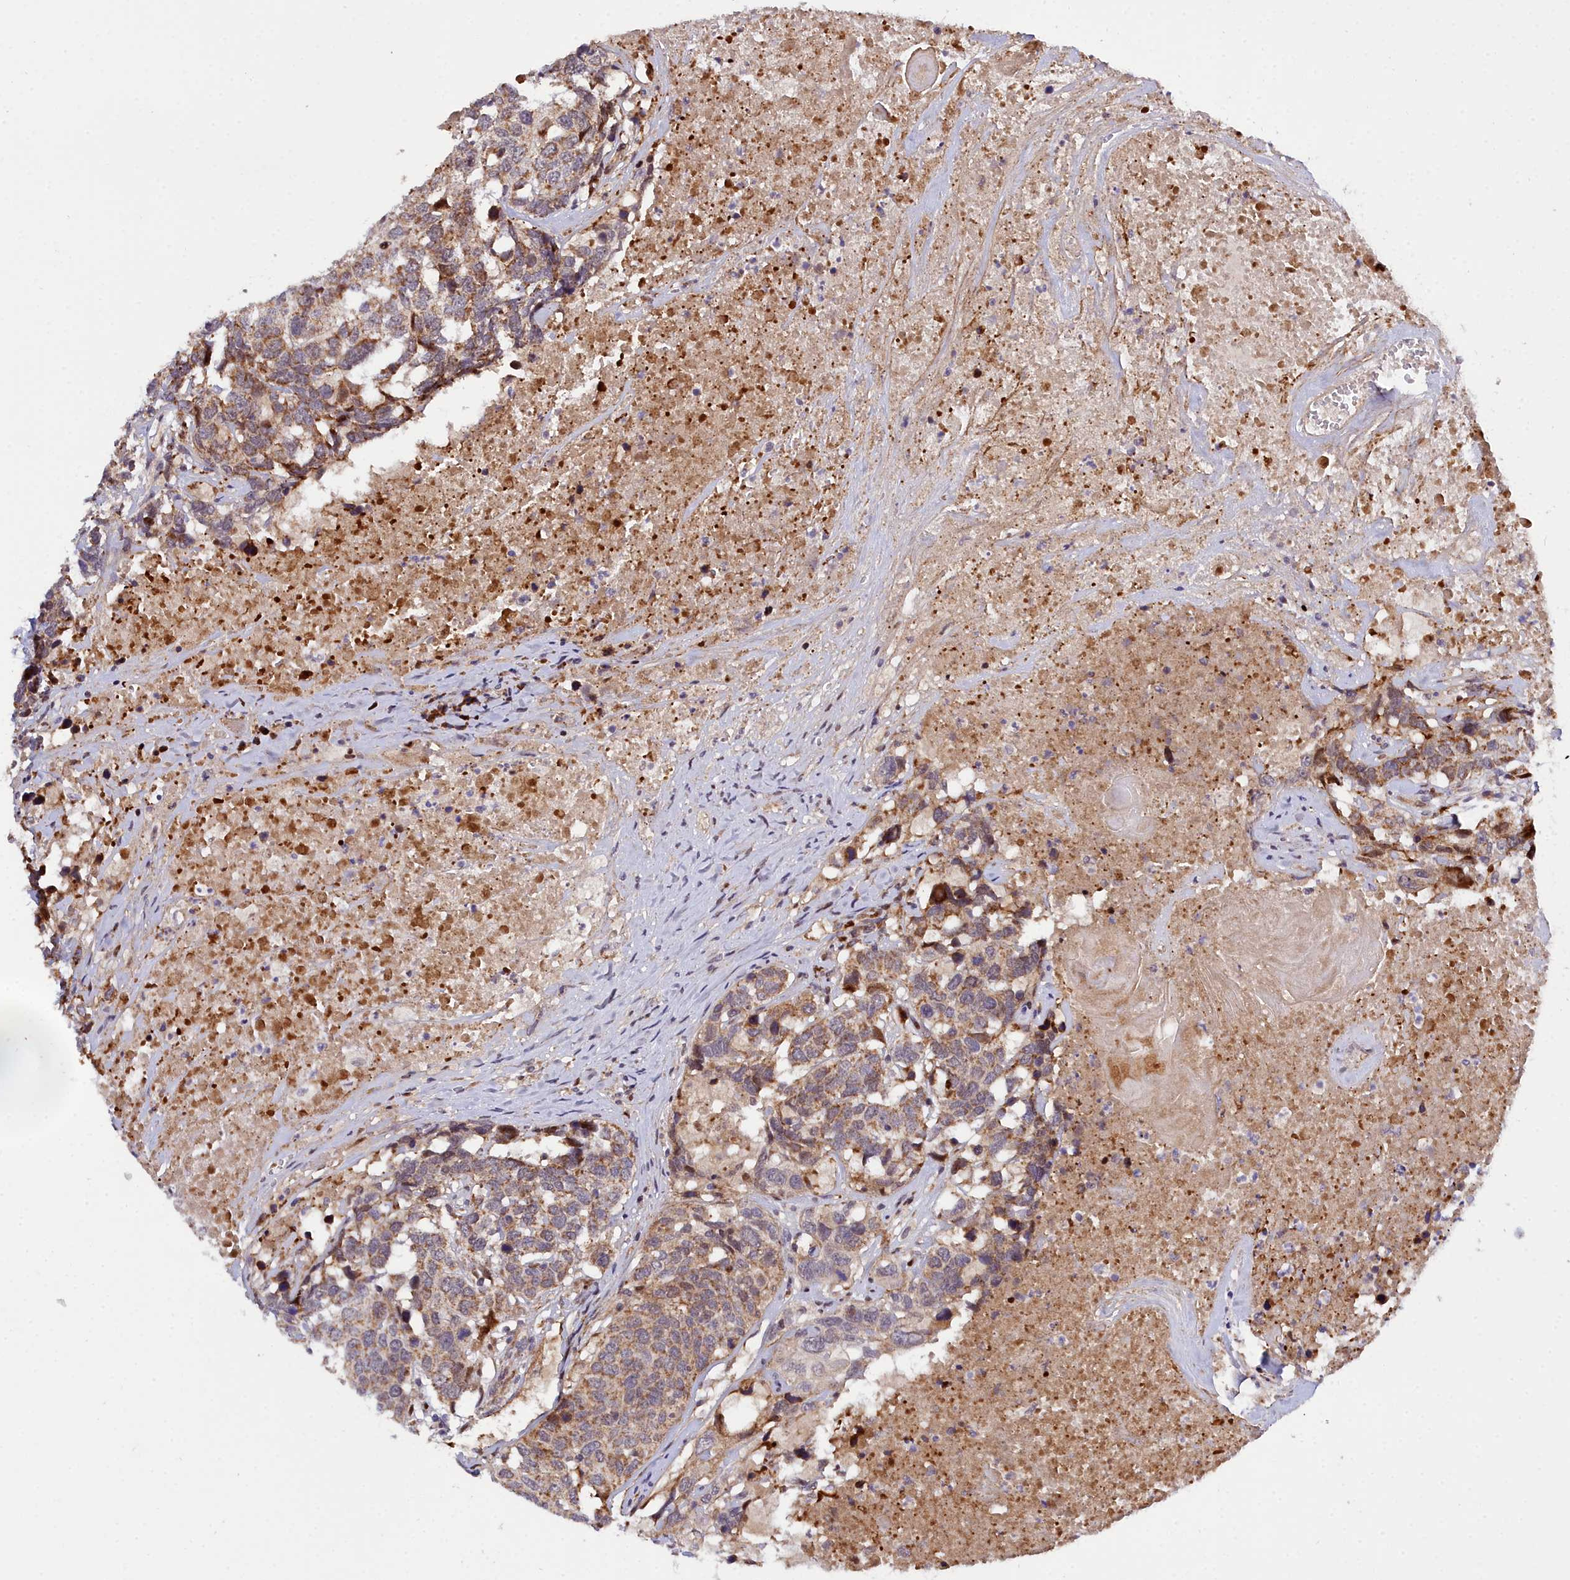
{"staining": {"intensity": "moderate", "quantity": ">75%", "location": "cytoplasmic/membranous"}, "tissue": "head and neck cancer", "cell_type": "Tumor cells", "image_type": "cancer", "snomed": [{"axis": "morphology", "description": "Squamous cell carcinoma, NOS"}, {"axis": "topography", "description": "Head-Neck"}], "caption": "Immunohistochemistry (IHC) photomicrograph of human squamous cell carcinoma (head and neck) stained for a protein (brown), which shows medium levels of moderate cytoplasmic/membranous staining in about >75% of tumor cells.", "gene": "MRPS11", "patient": {"sex": "male", "age": 66}}